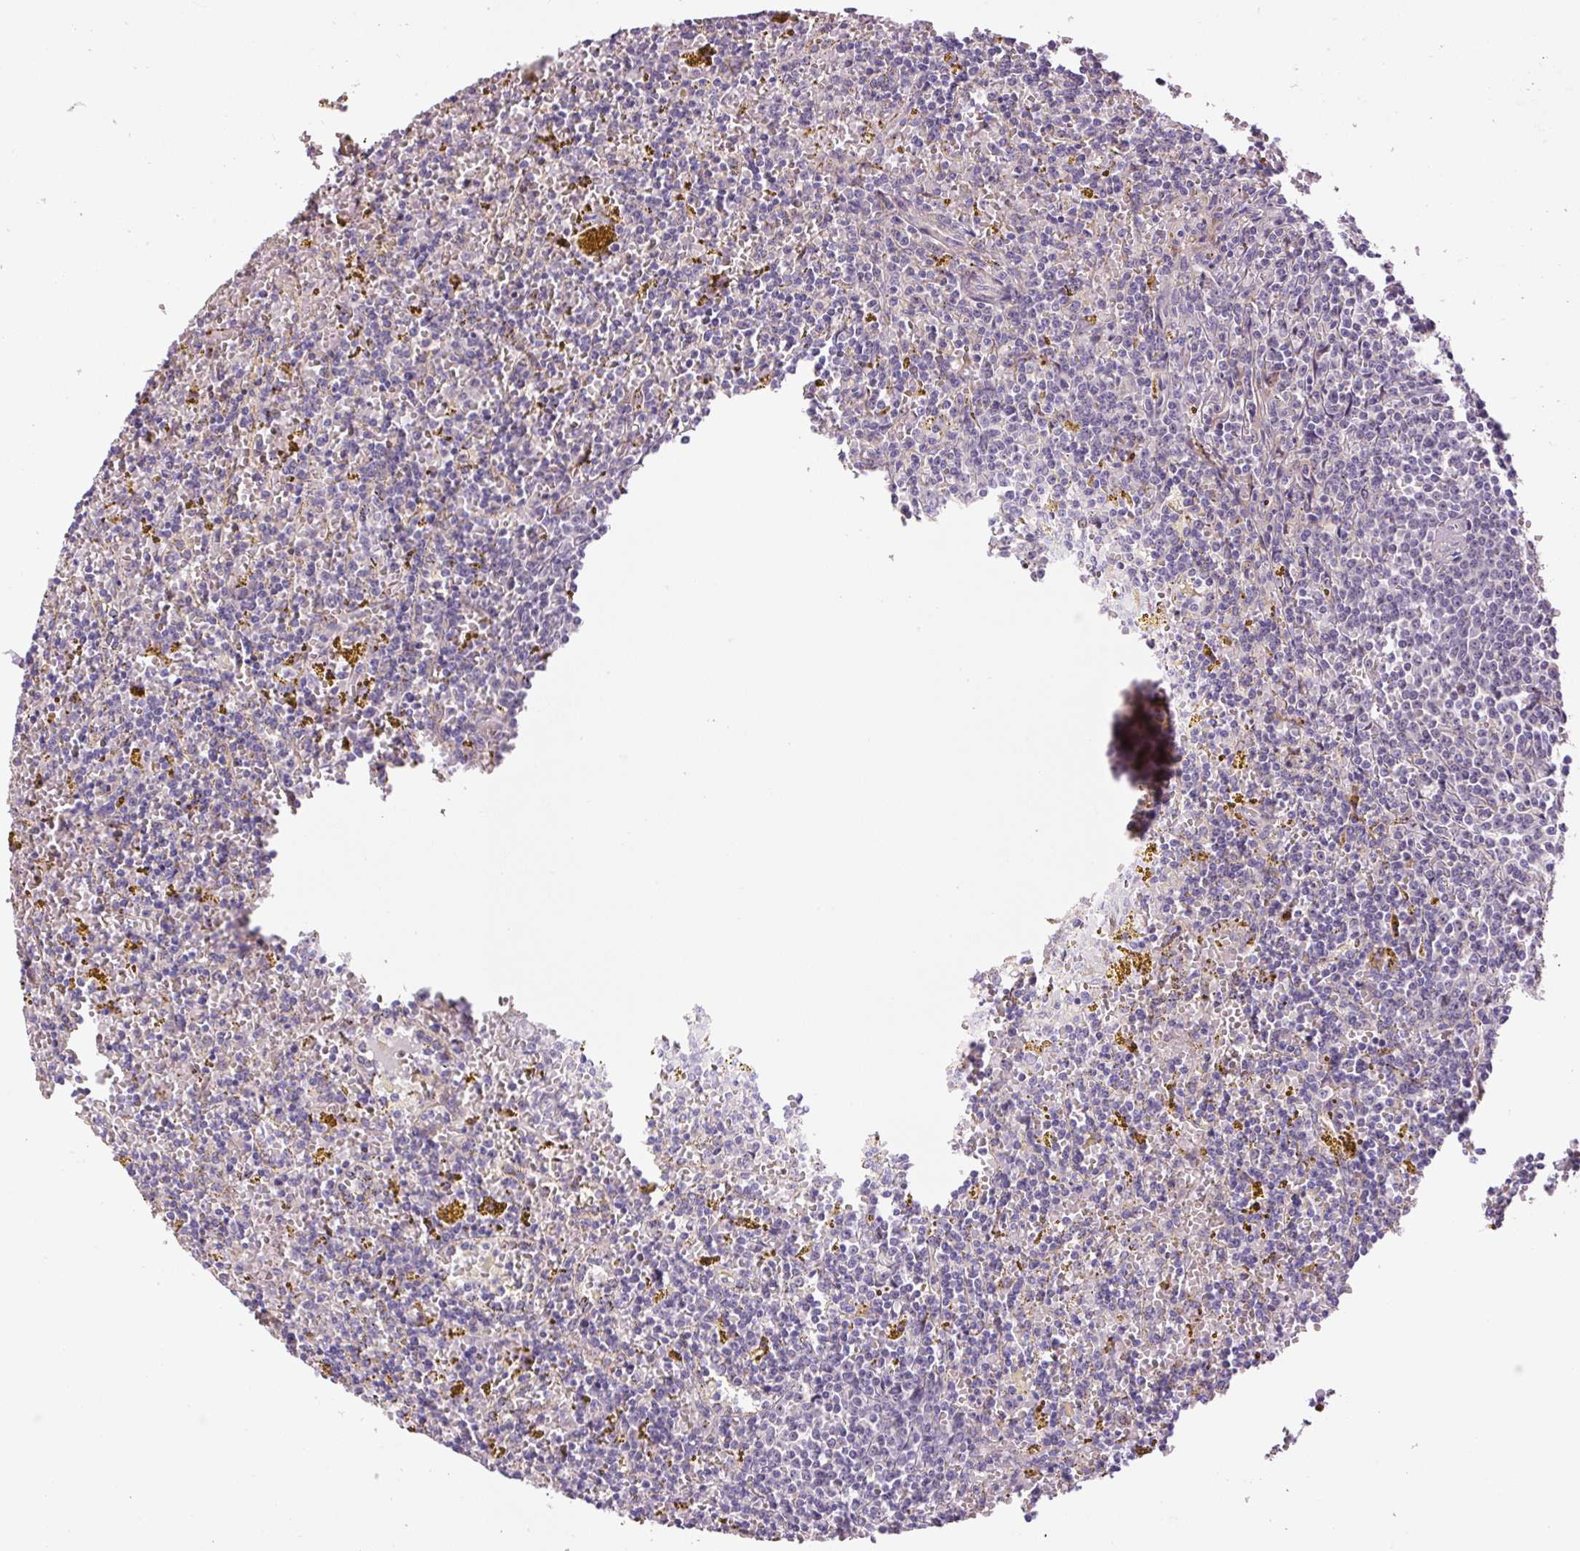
{"staining": {"intensity": "negative", "quantity": "none", "location": "none"}, "tissue": "lymphoma", "cell_type": "Tumor cells", "image_type": "cancer", "snomed": [{"axis": "morphology", "description": "Malignant lymphoma, non-Hodgkin's type, Low grade"}, {"axis": "topography", "description": "Spleen"}, {"axis": "topography", "description": "Lymph node"}], "caption": "An IHC image of lymphoma is shown. There is no staining in tumor cells of lymphoma.", "gene": "TMEM151B", "patient": {"sex": "female", "age": 66}}